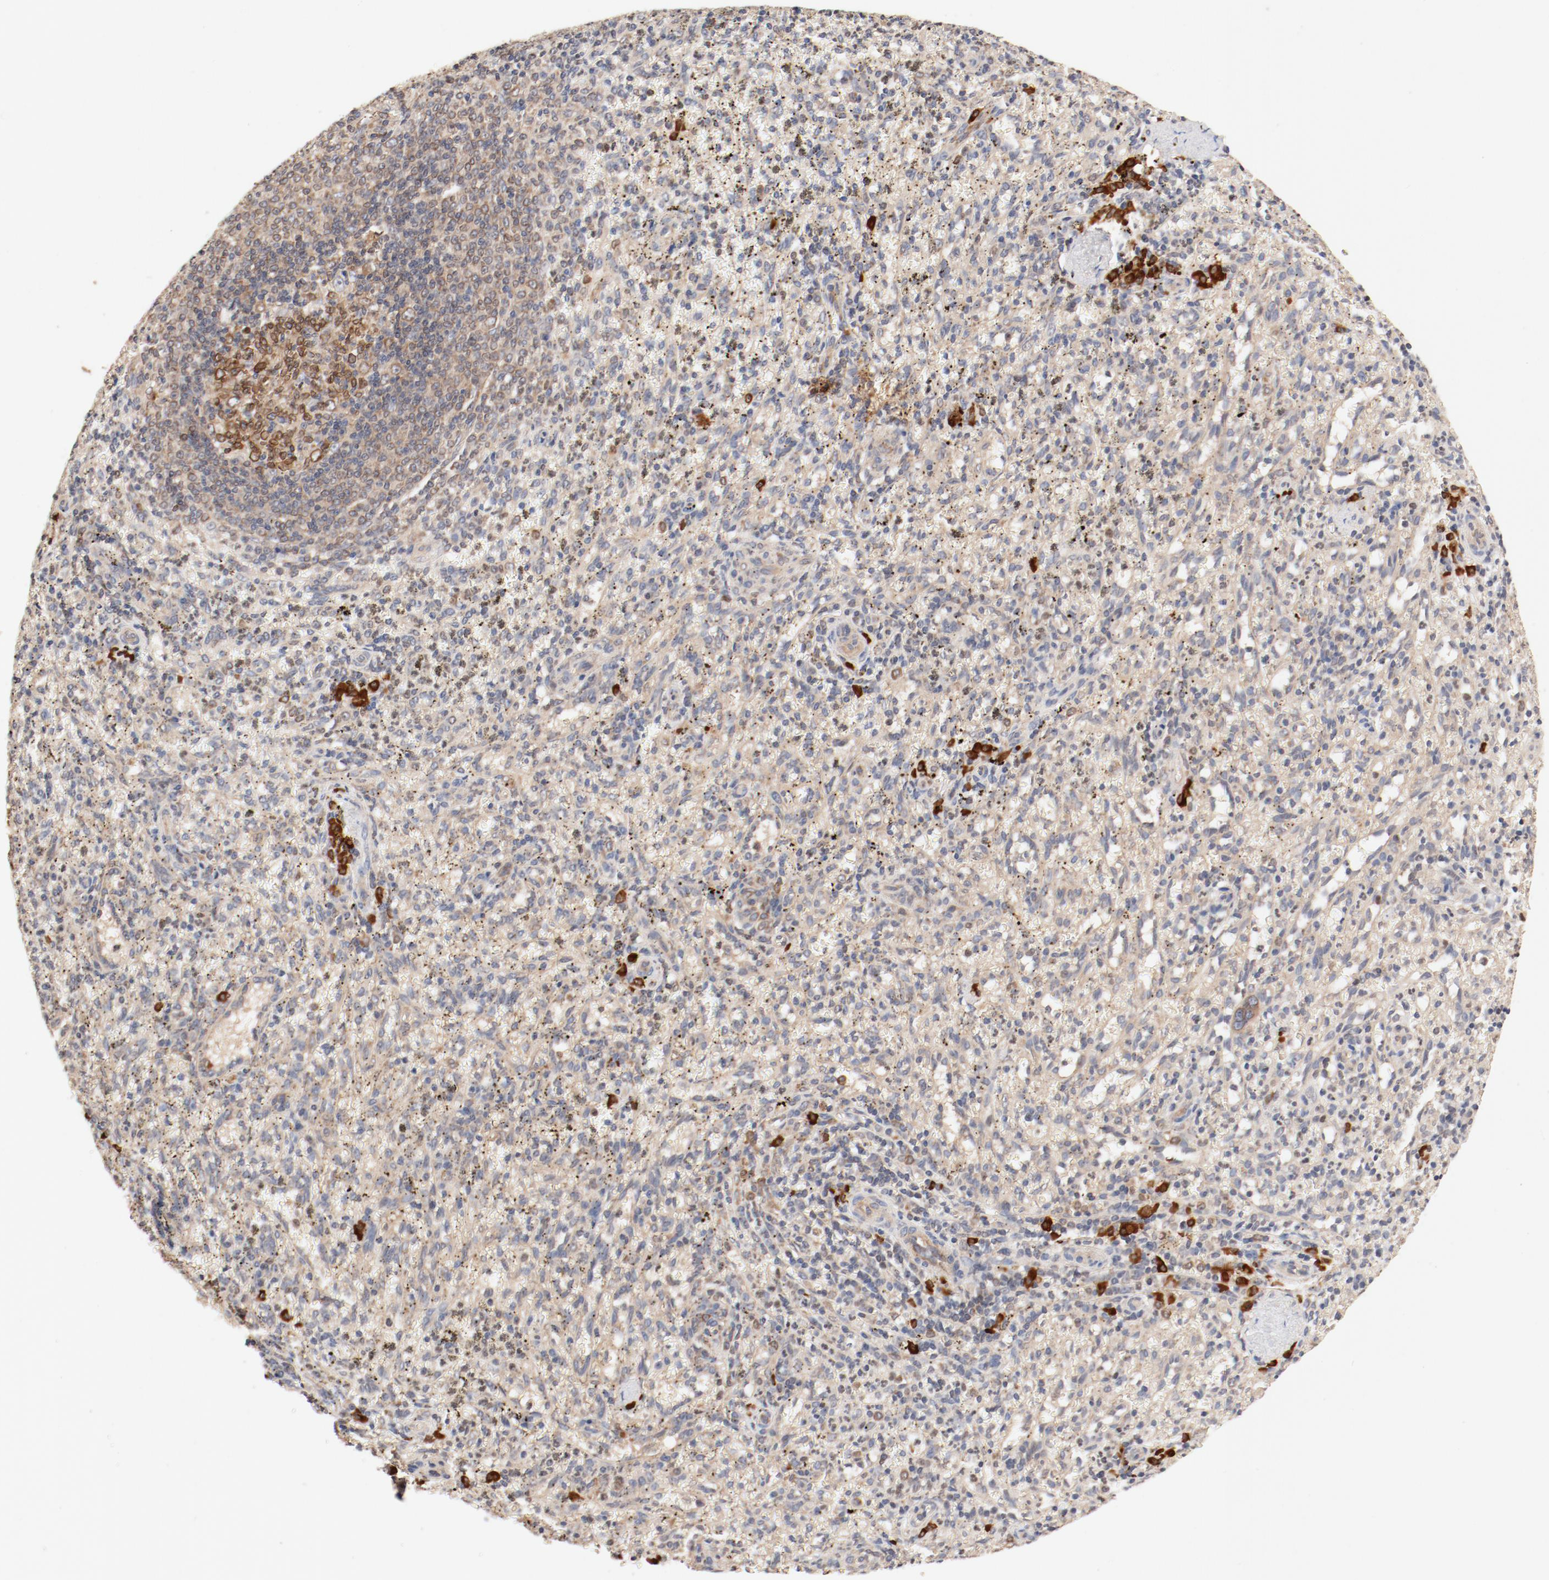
{"staining": {"intensity": "weak", "quantity": ">75%", "location": "cytoplasmic/membranous"}, "tissue": "spleen", "cell_type": "Cells in red pulp", "image_type": "normal", "snomed": [{"axis": "morphology", "description": "Normal tissue, NOS"}, {"axis": "topography", "description": "Spleen"}], "caption": "Immunohistochemical staining of unremarkable human spleen exhibits low levels of weak cytoplasmic/membranous staining in approximately >75% of cells in red pulp. Nuclei are stained in blue.", "gene": "UBE2J1", "patient": {"sex": "female", "age": 10}}